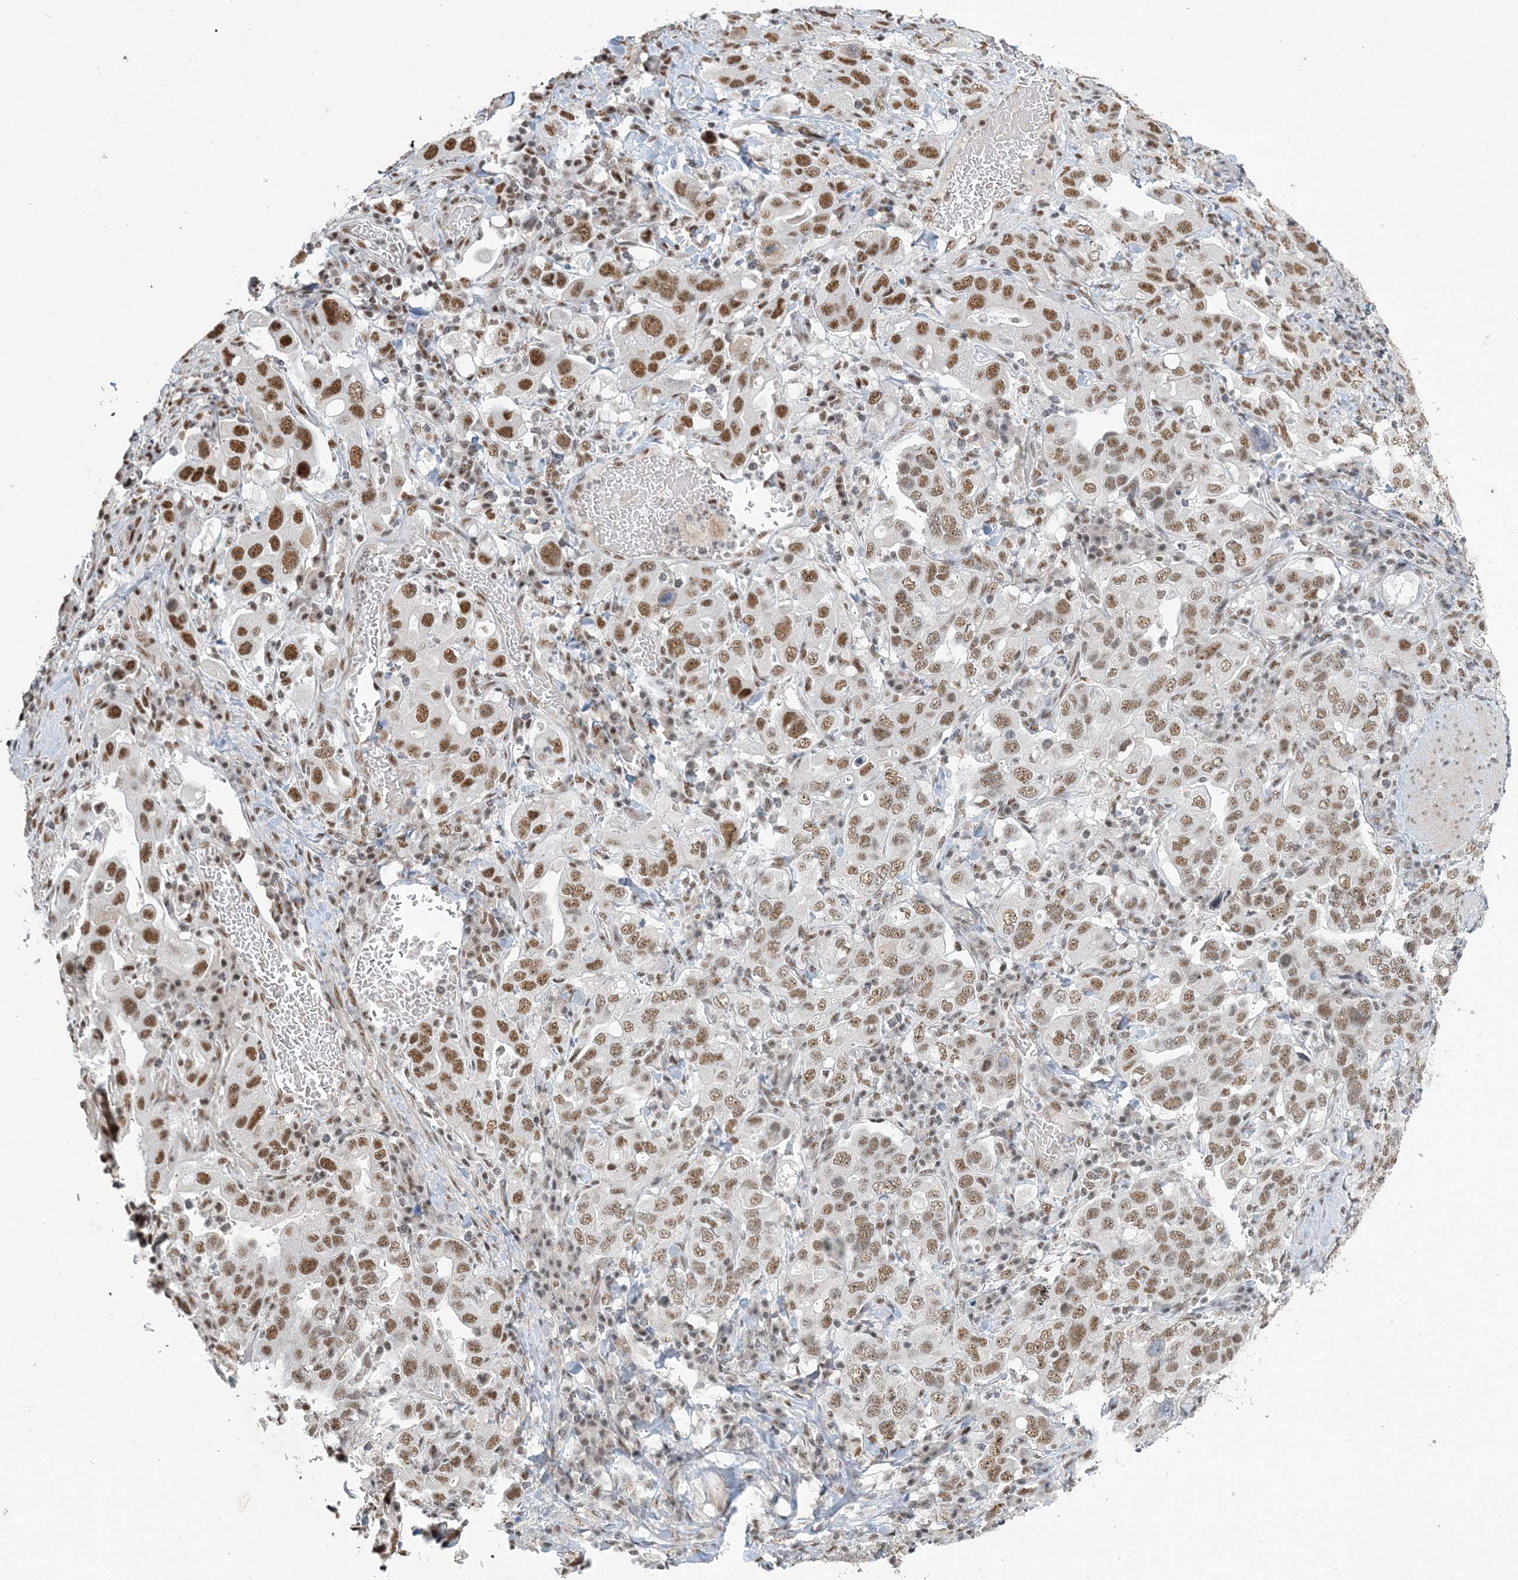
{"staining": {"intensity": "strong", "quantity": ">75%", "location": "nuclear"}, "tissue": "stomach cancer", "cell_type": "Tumor cells", "image_type": "cancer", "snomed": [{"axis": "morphology", "description": "Adenocarcinoma, NOS"}, {"axis": "topography", "description": "Stomach, upper"}], "caption": "Immunohistochemical staining of stomach cancer demonstrates high levels of strong nuclear protein staining in about >75% of tumor cells.", "gene": "PLRG1", "patient": {"sex": "male", "age": 62}}